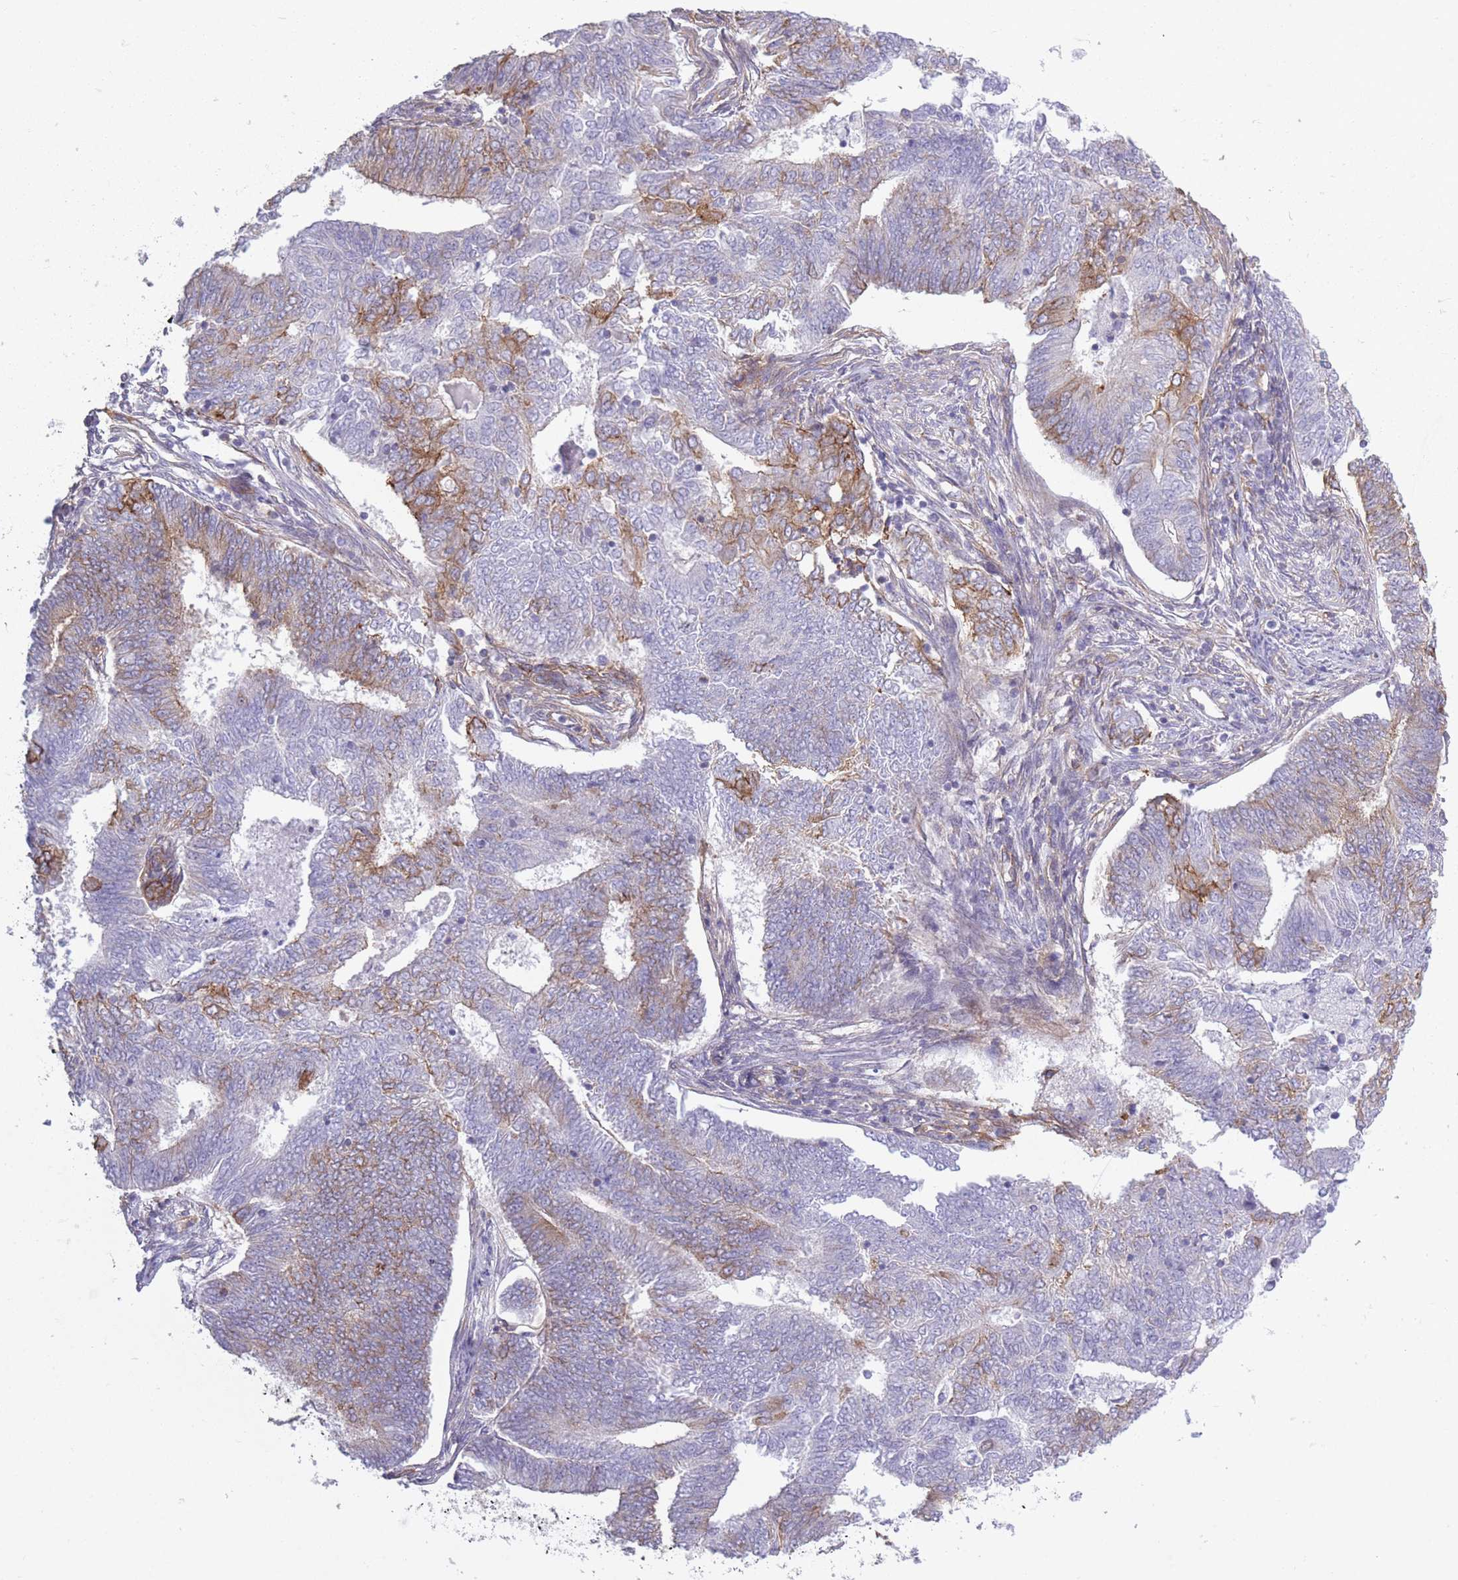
{"staining": {"intensity": "moderate", "quantity": "<25%", "location": "cytoplasmic/membranous"}, "tissue": "endometrial cancer", "cell_type": "Tumor cells", "image_type": "cancer", "snomed": [{"axis": "morphology", "description": "Adenocarcinoma, NOS"}, {"axis": "topography", "description": "Endometrium"}], "caption": "Endometrial cancer stained with a protein marker exhibits moderate staining in tumor cells.", "gene": "ADD1", "patient": {"sex": "female", "age": 62}}